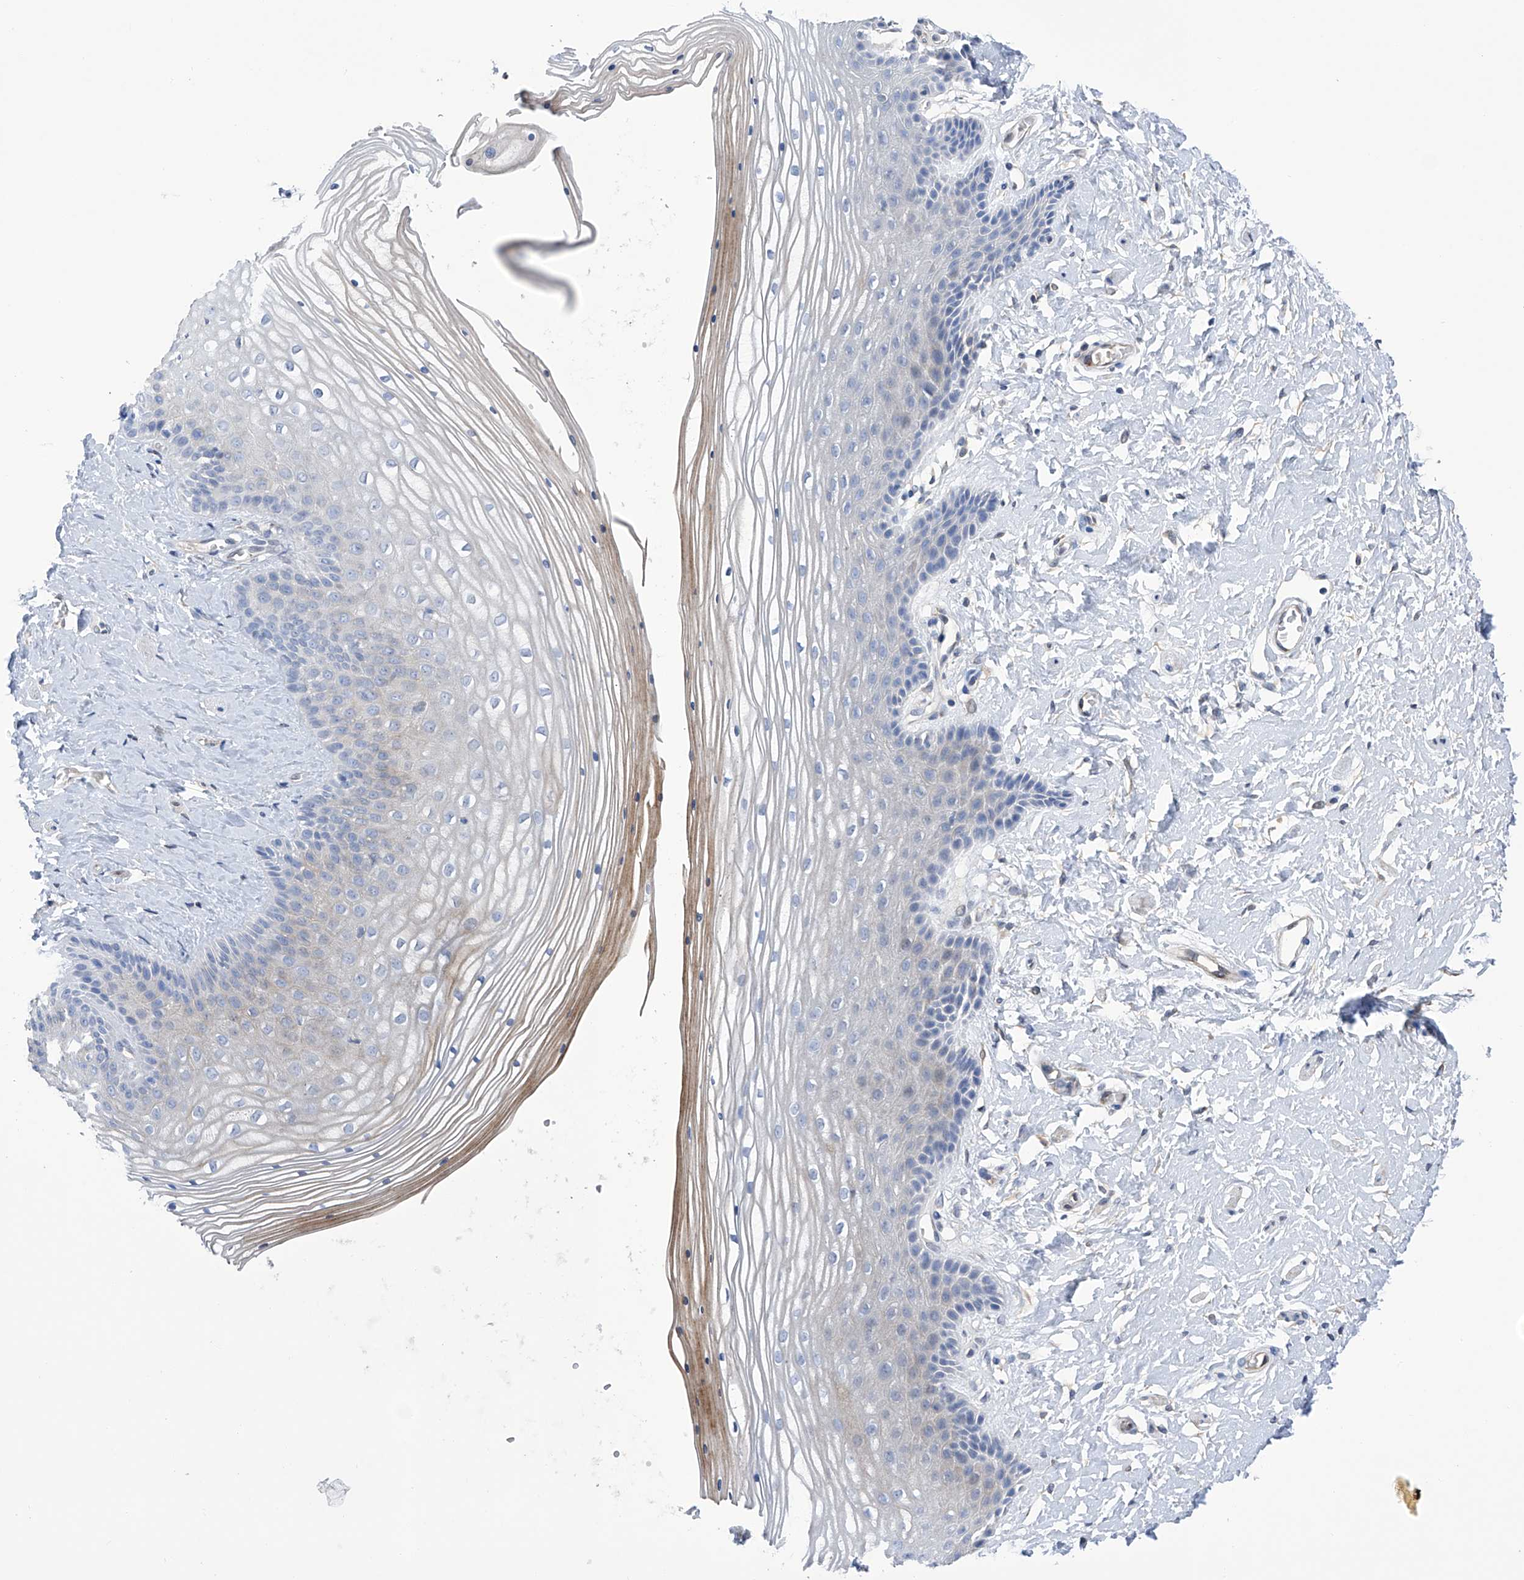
{"staining": {"intensity": "weak", "quantity": "<25%", "location": "cytoplasmic/membranous"}, "tissue": "vagina", "cell_type": "Squamous epithelial cells", "image_type": "normal", "snomed": [{"axis": "morphology", "description": "Normal tissue, NOS"}, {"axis": "topography", "description": "Vagina"}, {"axis": "topography", "description": "Cervix"}], "caption": "This is a image of IHC staining of normal vagina, which shows no expression in squamous epithelial cells. Nuclei are stained in blue.", "gene": "PGM3", "patient": {"sex": "female", "age": 40}}